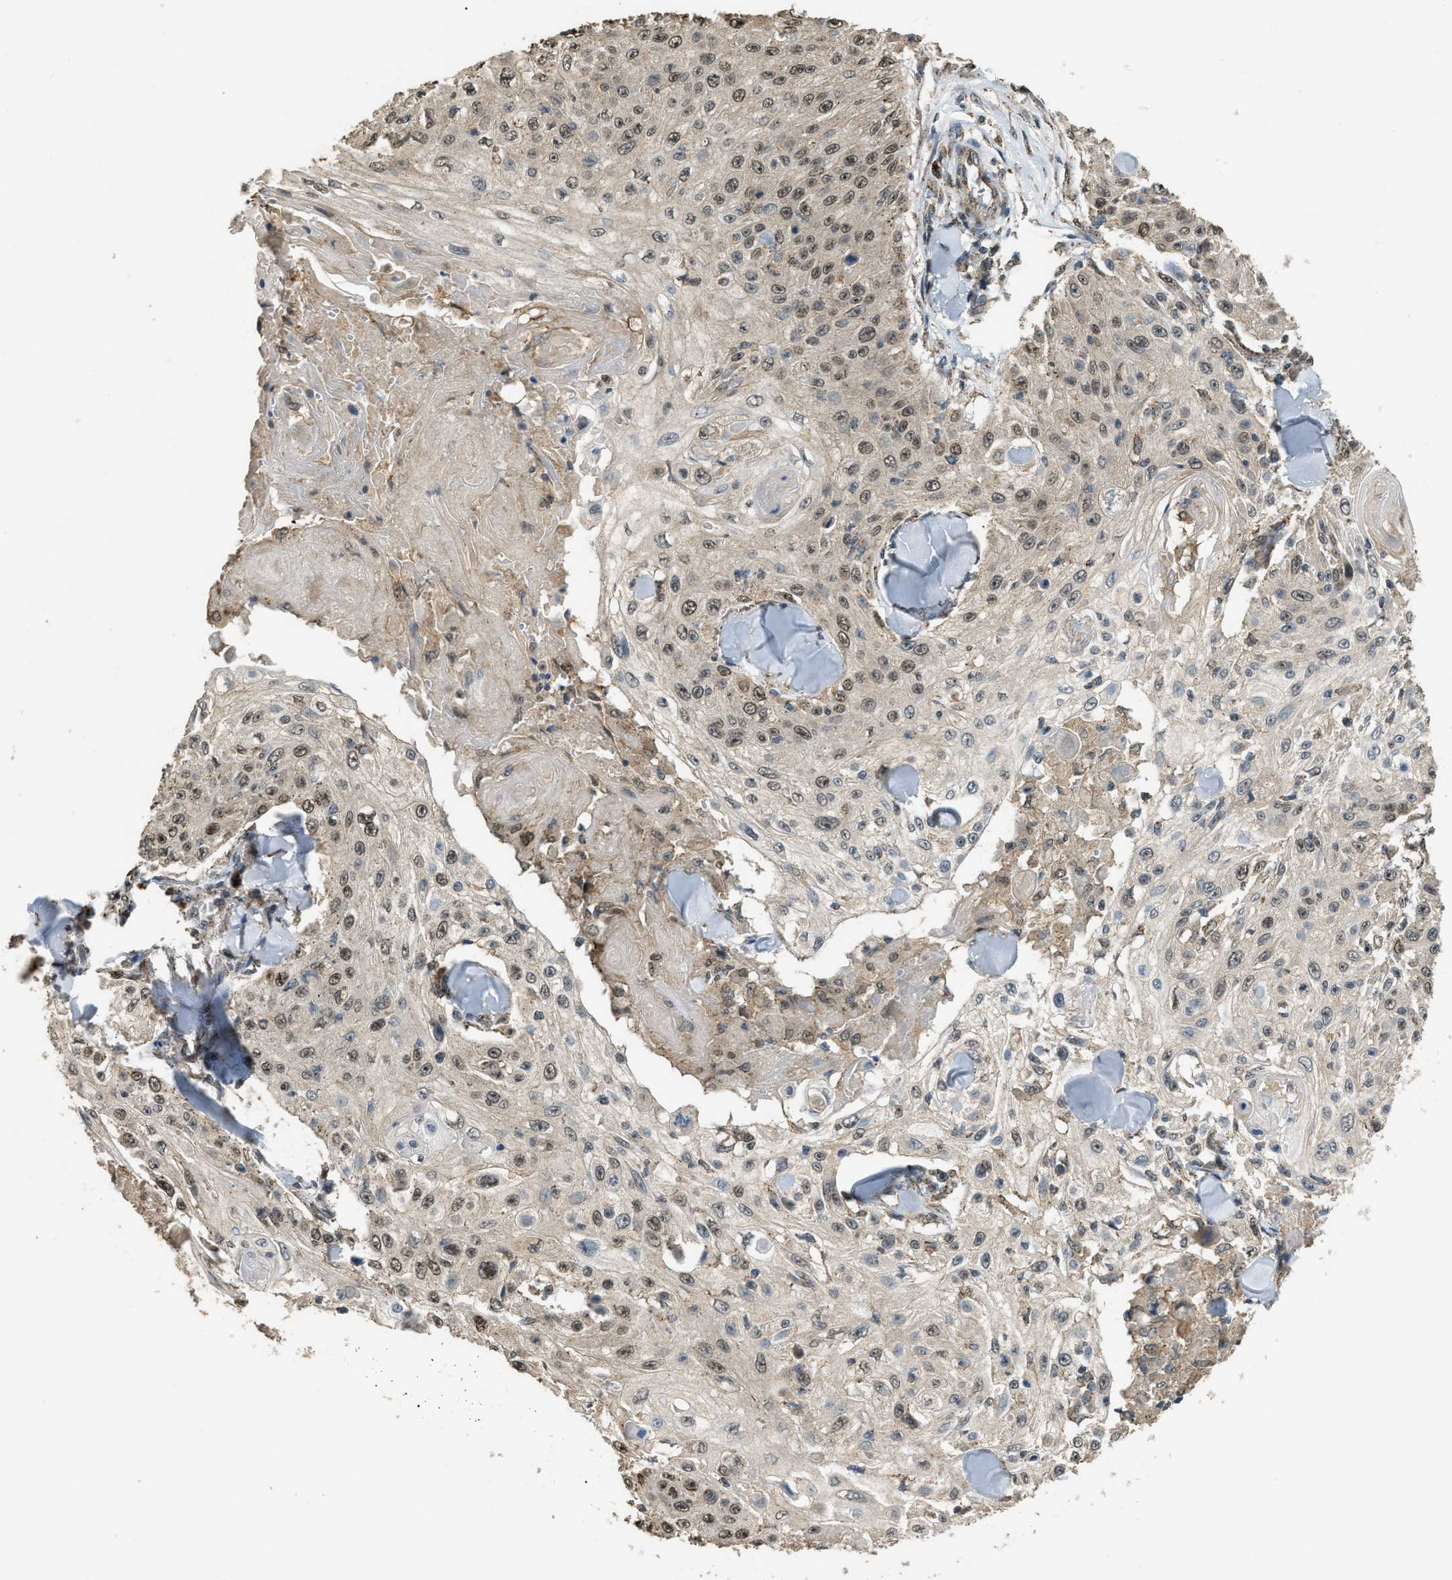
{"staining": {"intensity": "moderate", "quantity": ">75%", "location": "cytoplasmic/membranous,nuclear"}, "tissue": "skin cancer", "cell_type": "Tumor cells", "image_type": "cancer", "snomed": [{"axis": "morphology", "description": "Squamous cell carcinoma, NOS"}, {"axis": "topography", "description": "Skin"}], "caption": "Immunohistochemical staining of squamous cell carcinoma (skin) shows medium levels of moderate cytoplasmic/membranous and nuclear staining in about >75% of tumor cells.", "gene": "IPO7", "patient": {"sex": "male", "age": 86}}